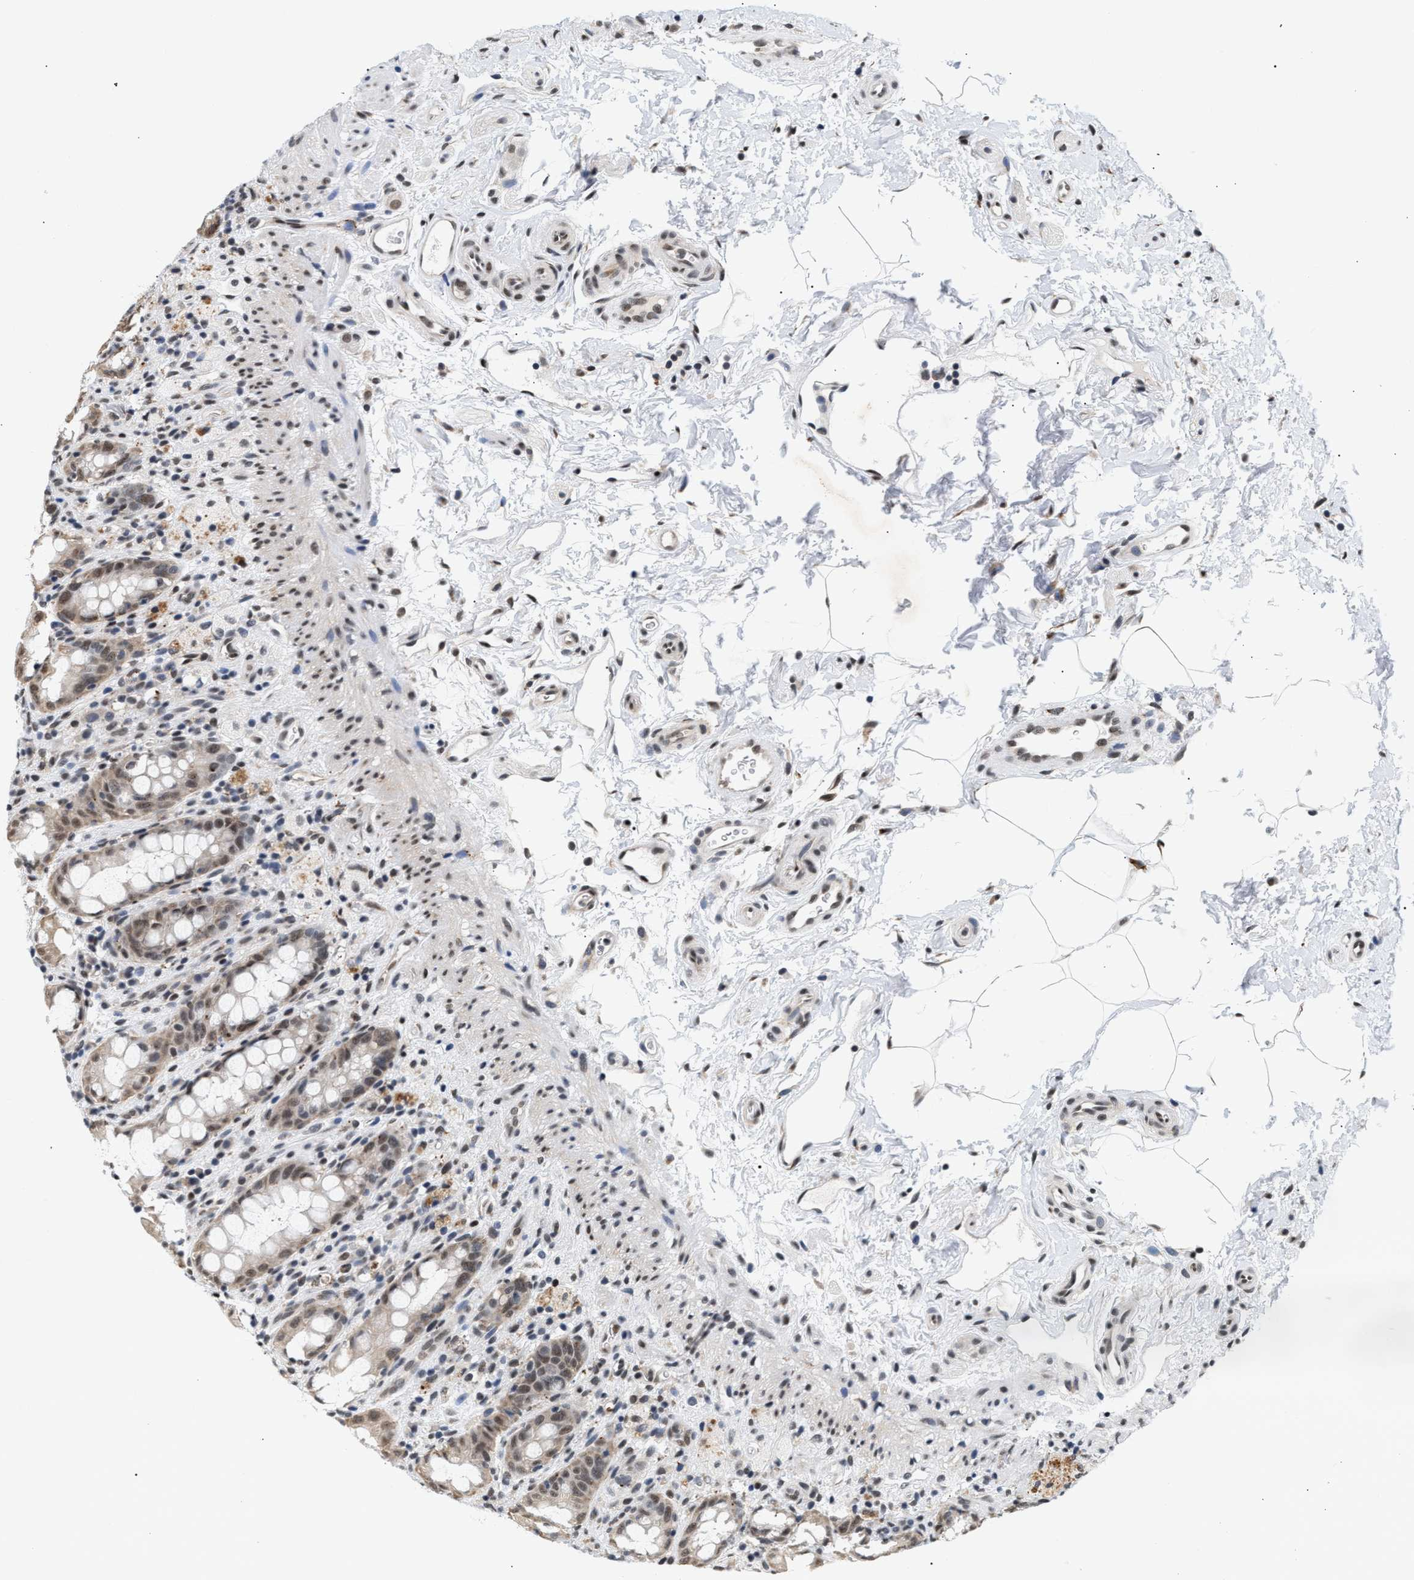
{"staining": {"intensity": "weak", "quantity": "25%-75%", "location": "cytoplasmic/membranous,nuclear"}, "tissue": "rectum", "cell_type": "Glandular cells", "image_type": "normal", "snomed": [{"axis": "morphology", "description": "Normal tissue, NOS"}, {"axis": "topography", "description": "Rectum"}], "caption": "Immunohistochemistry (IHC) image of unremarkable rectum stained for a protein (brown), which reveals low levels of weak cytoplasmic/membranous,nuclear positivity in about 25%-75% of glandular cells.", "gene": "THOC1", "patient": {"sex": "male", "age": 44}}